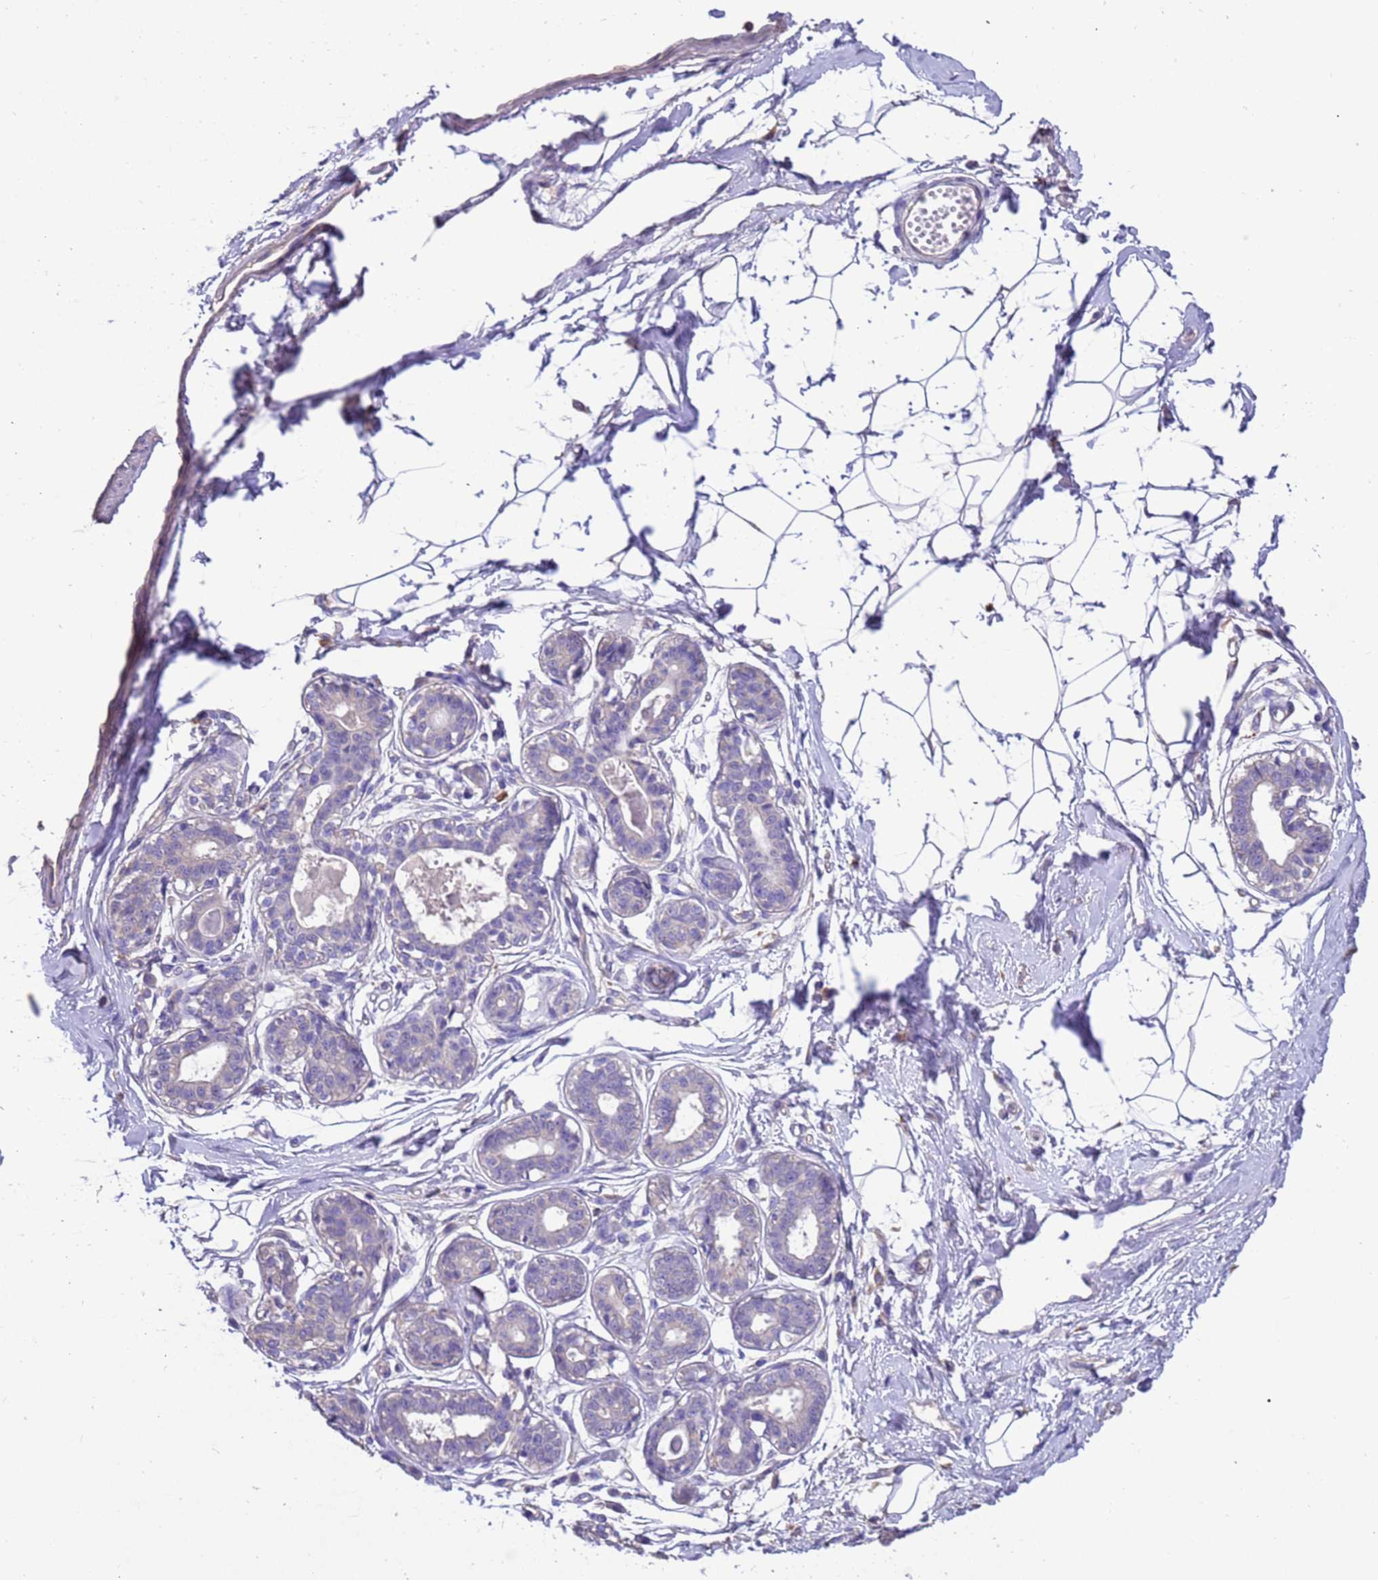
{"staining": {"intensity": "negative", "quantity": "none", "location": "none"}, "tissue": "breast", "cell_type": "Adipocytes", "image_type": "normal", "snomed": [{"axis": "morphology", "description": "Normal tissue, NOS"}, {"axis": "topography", "description": "Breast"}], "caption": "This photomicrograph is of benign breast stained with immunohistochemistry (IHC) to label a protein in brown with the nuclei are counter-stained blue. There is no positivity in adipocytes. The staining was performed using DAB (3,3'-diaminobenzidine) to visualize the protein expression in brown, while the nuclei were stained in blue with hematoxylin (Magnification: 20x).", "gene": "SRL", "patient": {"sex": "female", "age": 45}}